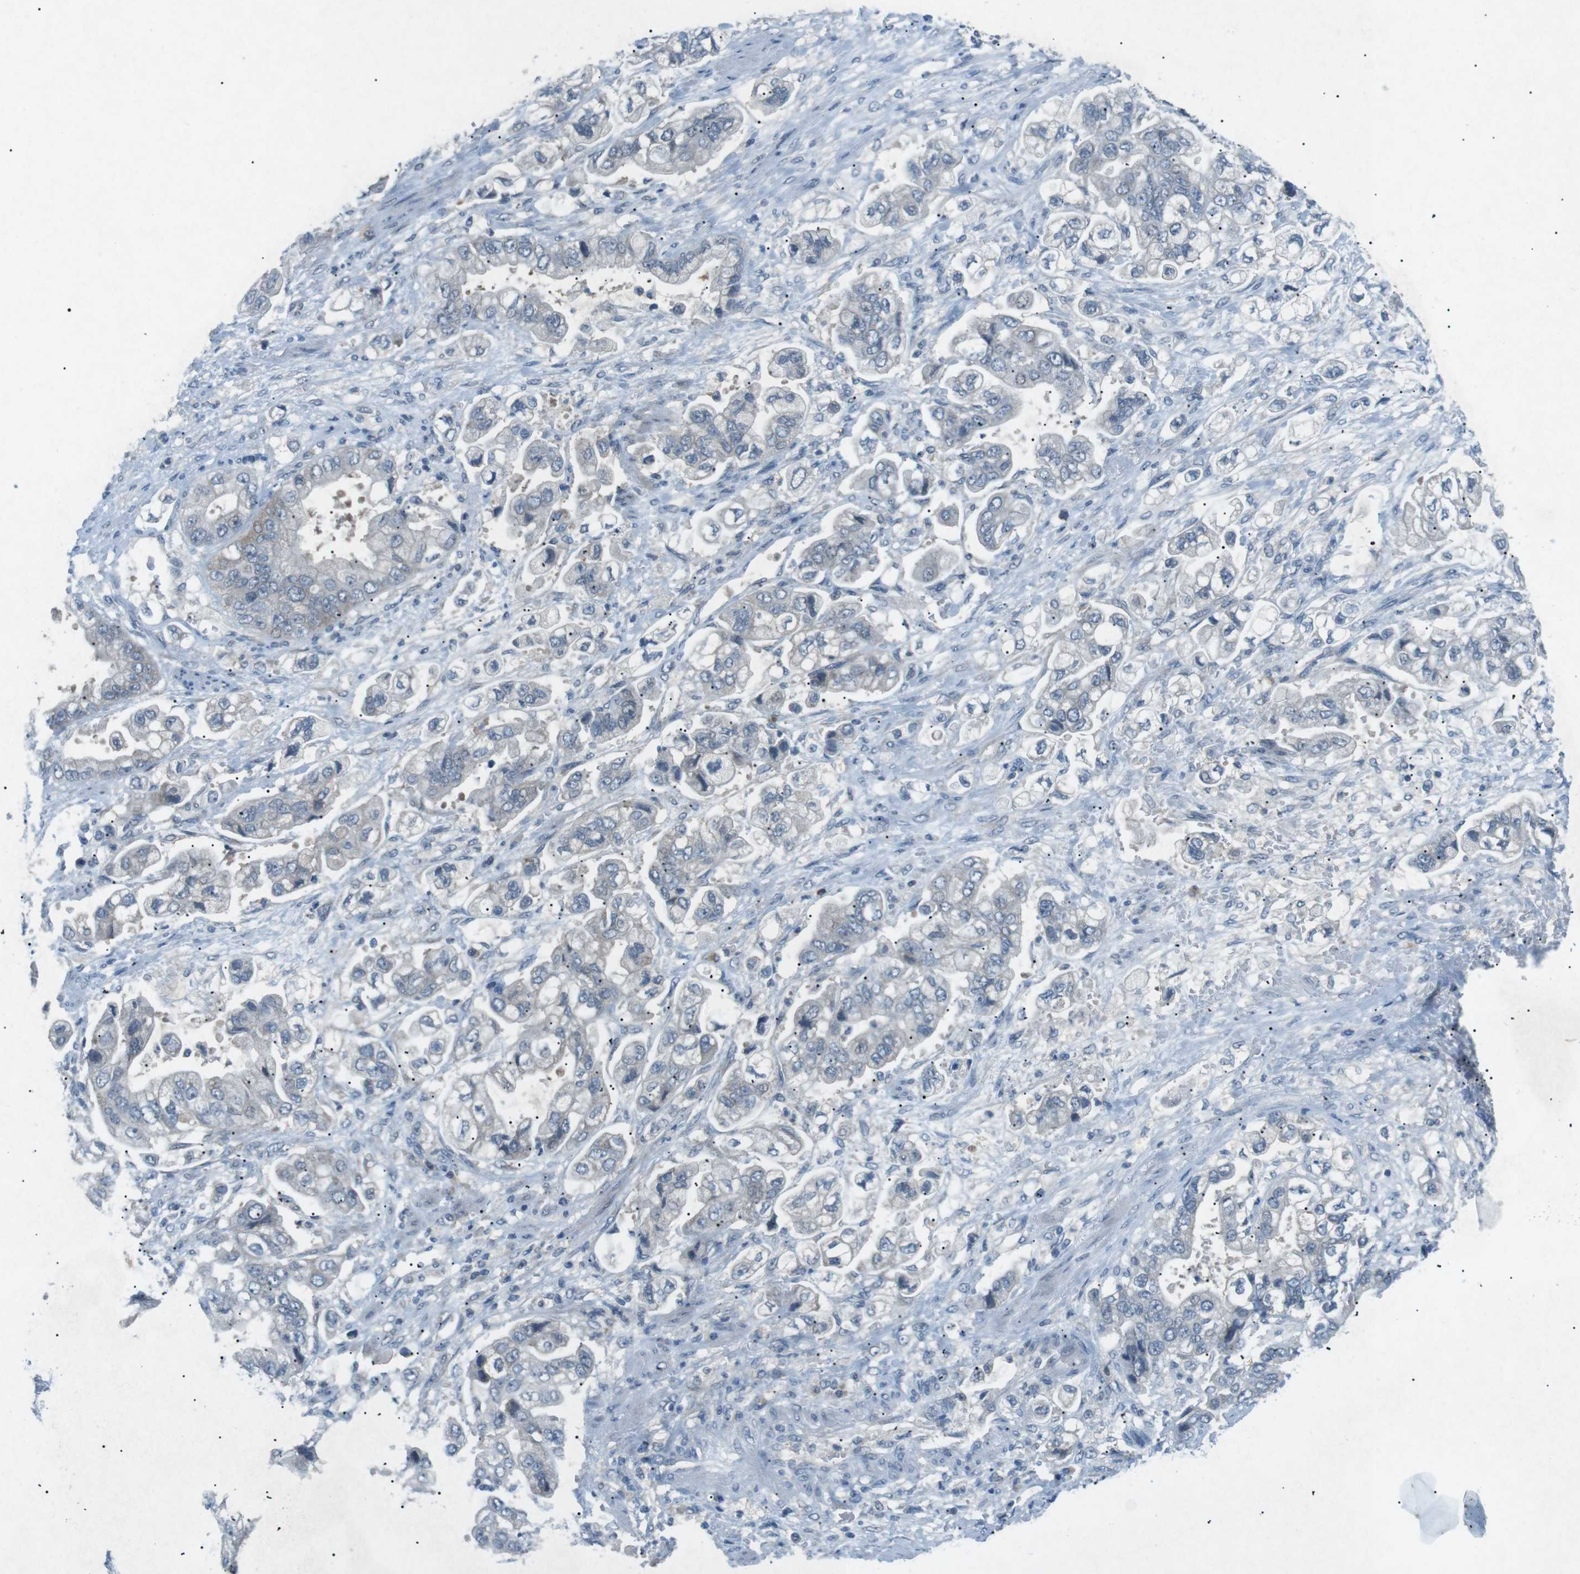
{"staining": {"intensity": "negative", "quantity": "none", "location": "none"}, "tissue": "stomach cancer", "cell_type": "Tumor cells", "image_type": "cancer", "snomed": [{"axis": "morphology", "description": "Normal tissue, NOS"}, {"axis": "morphology", "description": "Adenocarcinoma, NOS"}, {"axis": "topography", "description": "Stomach"}], "caption": "Immunohistochemistry of human stomach cancer (adenocarcinoma) reveals no staining in tumor cells.", "gene": "FCRLA", "patient": {"sex": "male", "age": 62}}